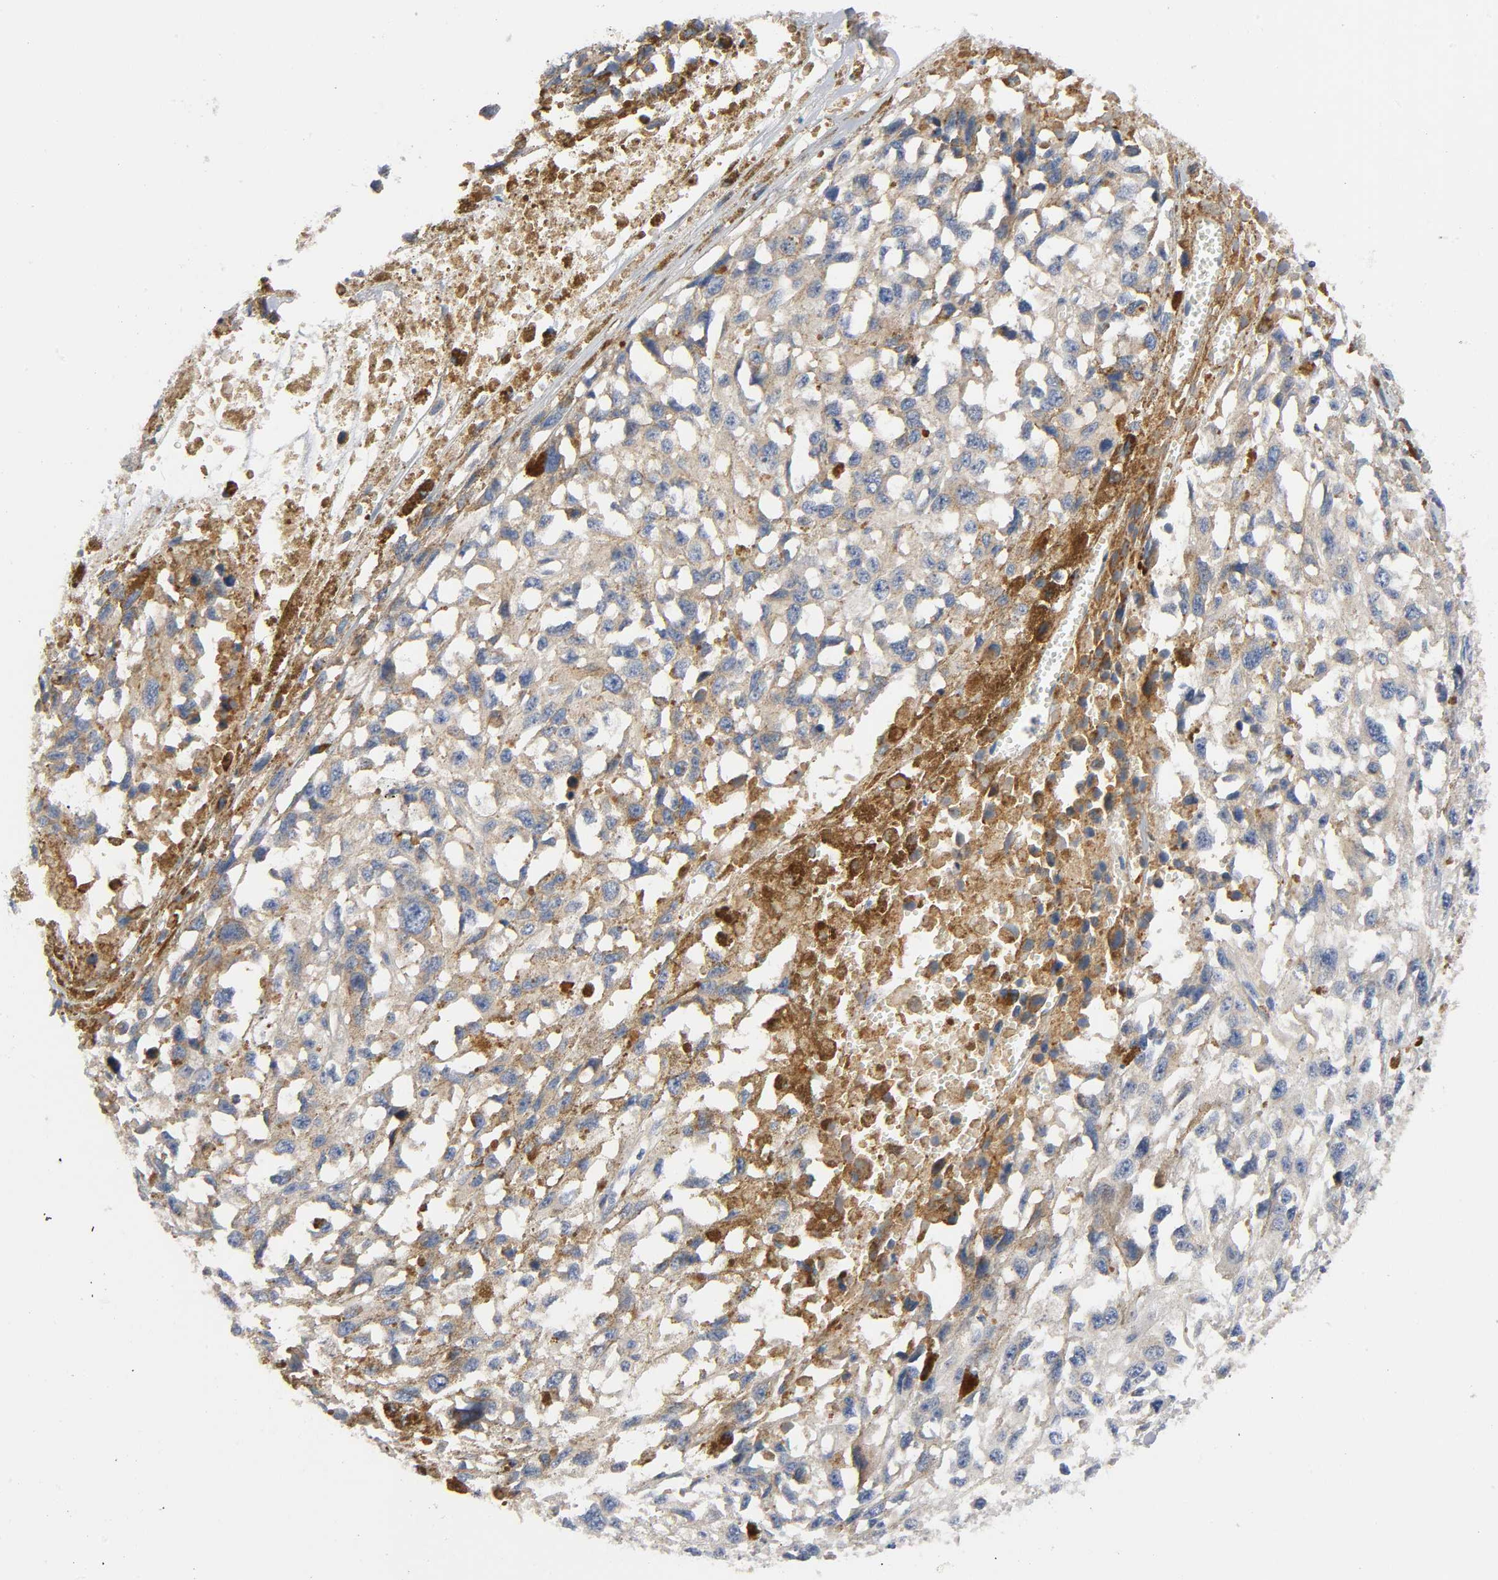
{"staining": {"intensity": "moderate", "quantity": ">75%", "location": "cytoplasmic/membranous"}, "tissue": "melanoma", "cell_type": "Tumor cells", "image_type": "cancer", "snomed": [{"axis": "morphology", "description": "Malignant melanoma, Metastatic site"}, {"axis": "topography", "description": "Lymph node"}], "caption": "A histopathology image showing moderate cytoplasmic/membranous staining in approximately >75% of tumor cells in malignant melanoma (metastatic site), as visualized by brown immunohistochemical staining.", "gene": "HDAC6", "patient": {"sex": "male", "age": 59}}